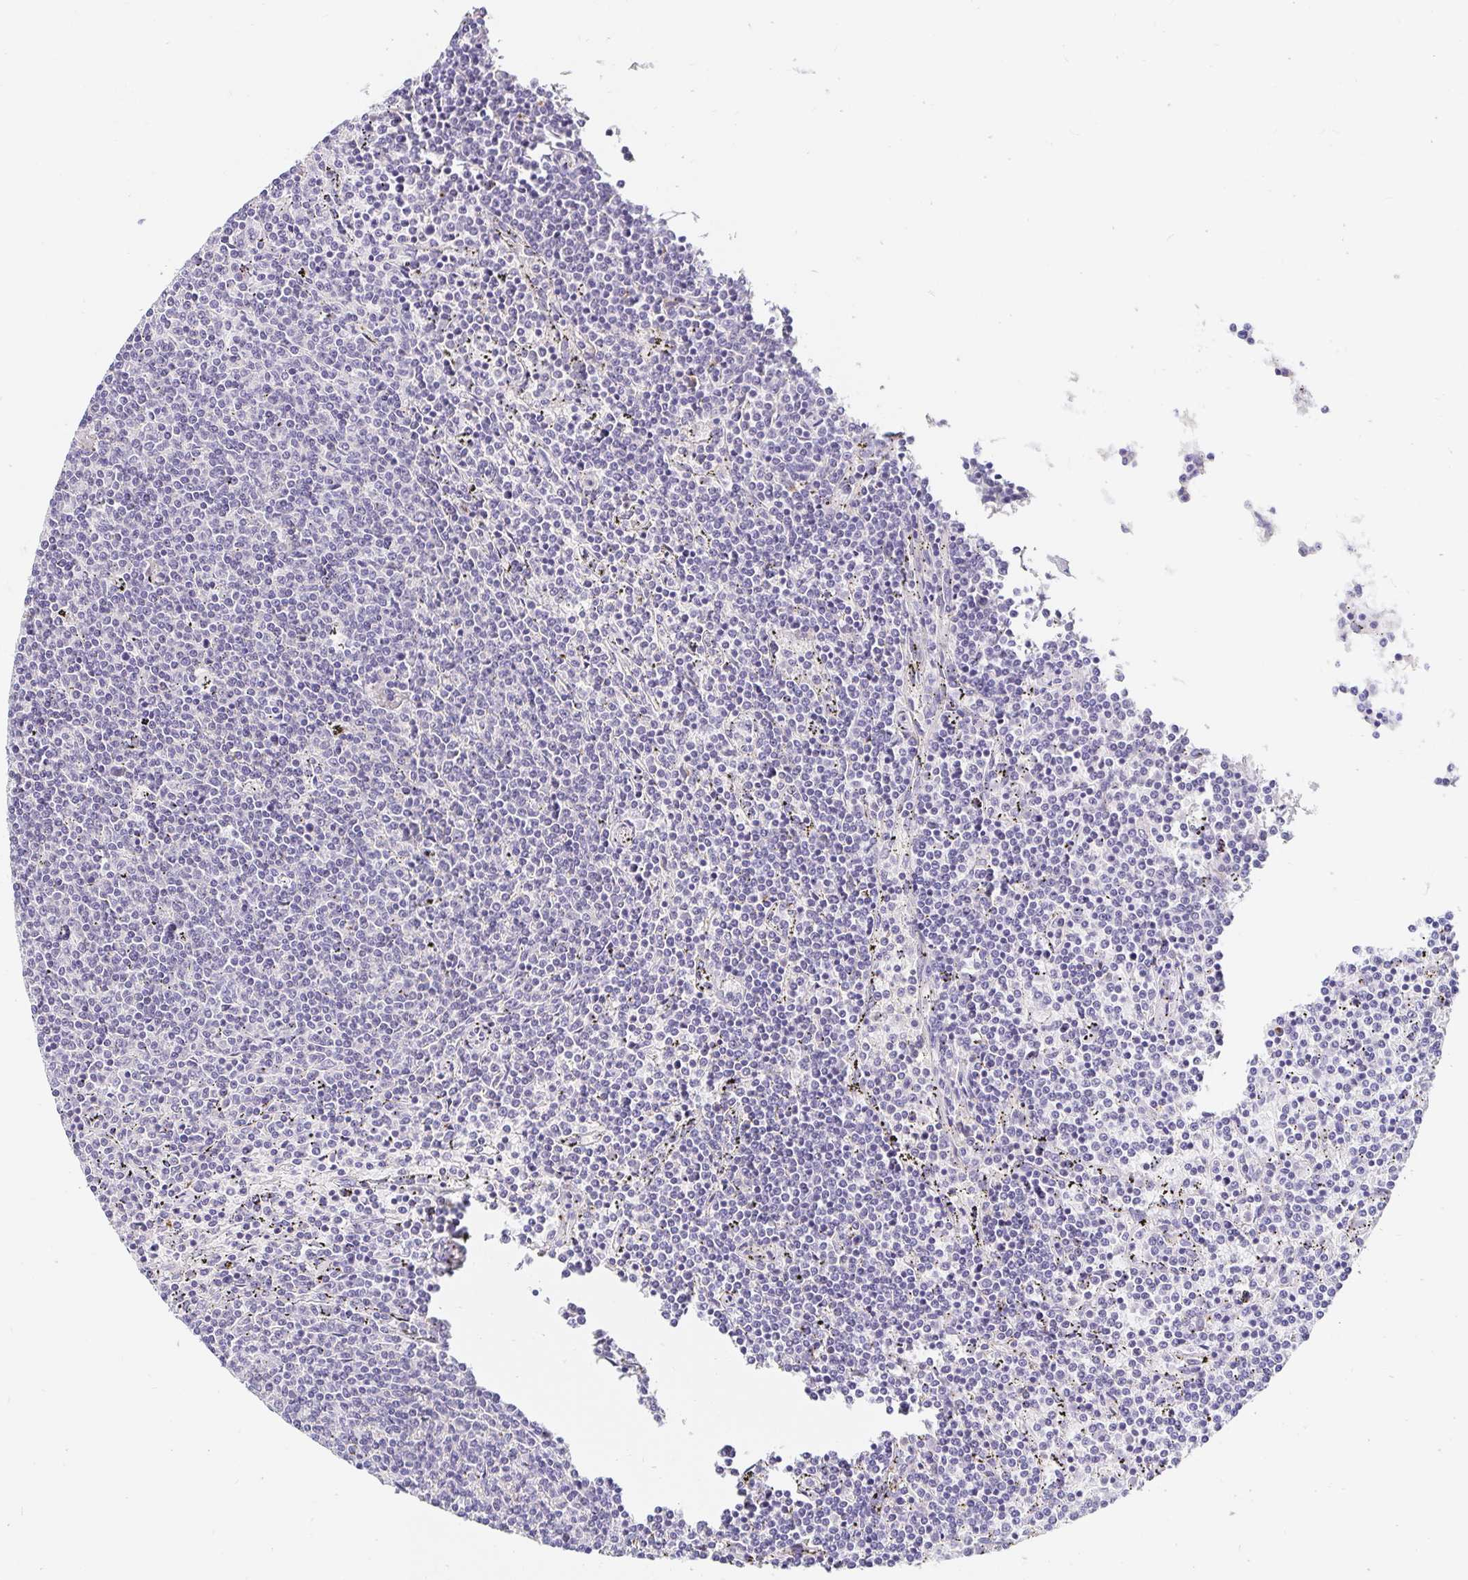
{"staining": {"intensity": "negative", "quantity": "none", "location": "none"}, "tissue": "lymphoma", "cell_type": "Tumor cells", "image_type": "cancer", "snomed": [{"axis": "morphology", "description": "Malignant lymphoma, non-Hodgkin's type, Low grade"}, {"axis": "topography", "description": "Spleen"}], "caption": "The image displays no significant positivity in tumor cells of lymphoma. (Brightfield microscopy of DAB (3,3'-diaminobenzidine) IHC at high magnification).", "gene": "PDX1", "patient": {"sex": "female", "age": 50}}